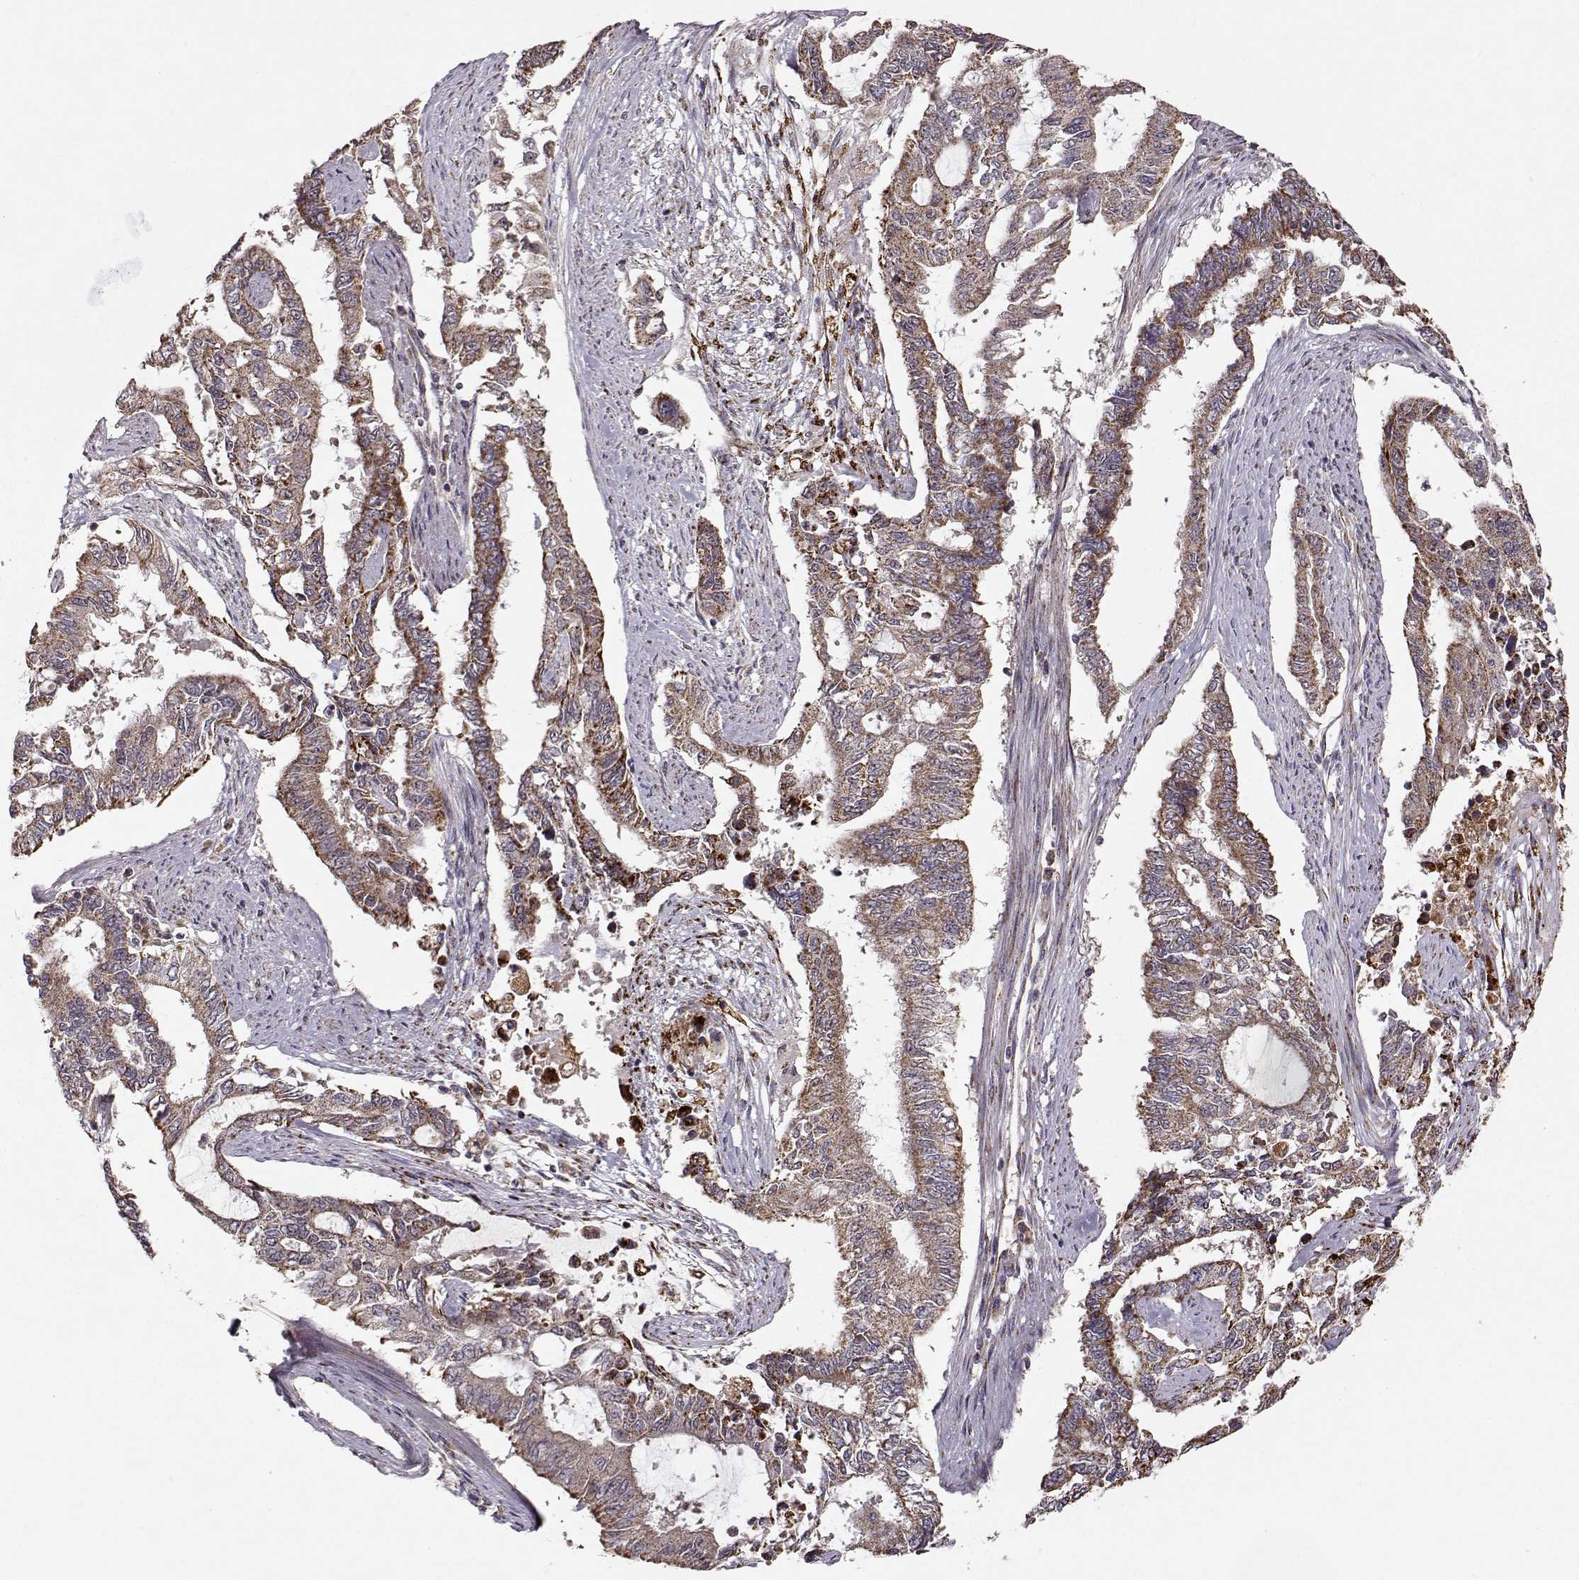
{"staining": {"intensity": "moderate", "quantity": ">75%", "location": "cytoplasmic/membranous"}, "tissue": "endometrial cancer", "cell_type": "Tumor cells", "image_type": "cancer", "snomed": [{"axis": "morphology", "description": "Adenocarcinoma, NOS"}, {"axis": "topography", "description": "Uterus"}], "caption": "About >75% of tumor cells in human adenocarcinoma (endometrial) reveal moderate cytoplasmic/membranous protein staining as visualized by brown immunohistochemical staining.", "gene": "CMTM3", "patient": {"sex": "female", "age": 59}}